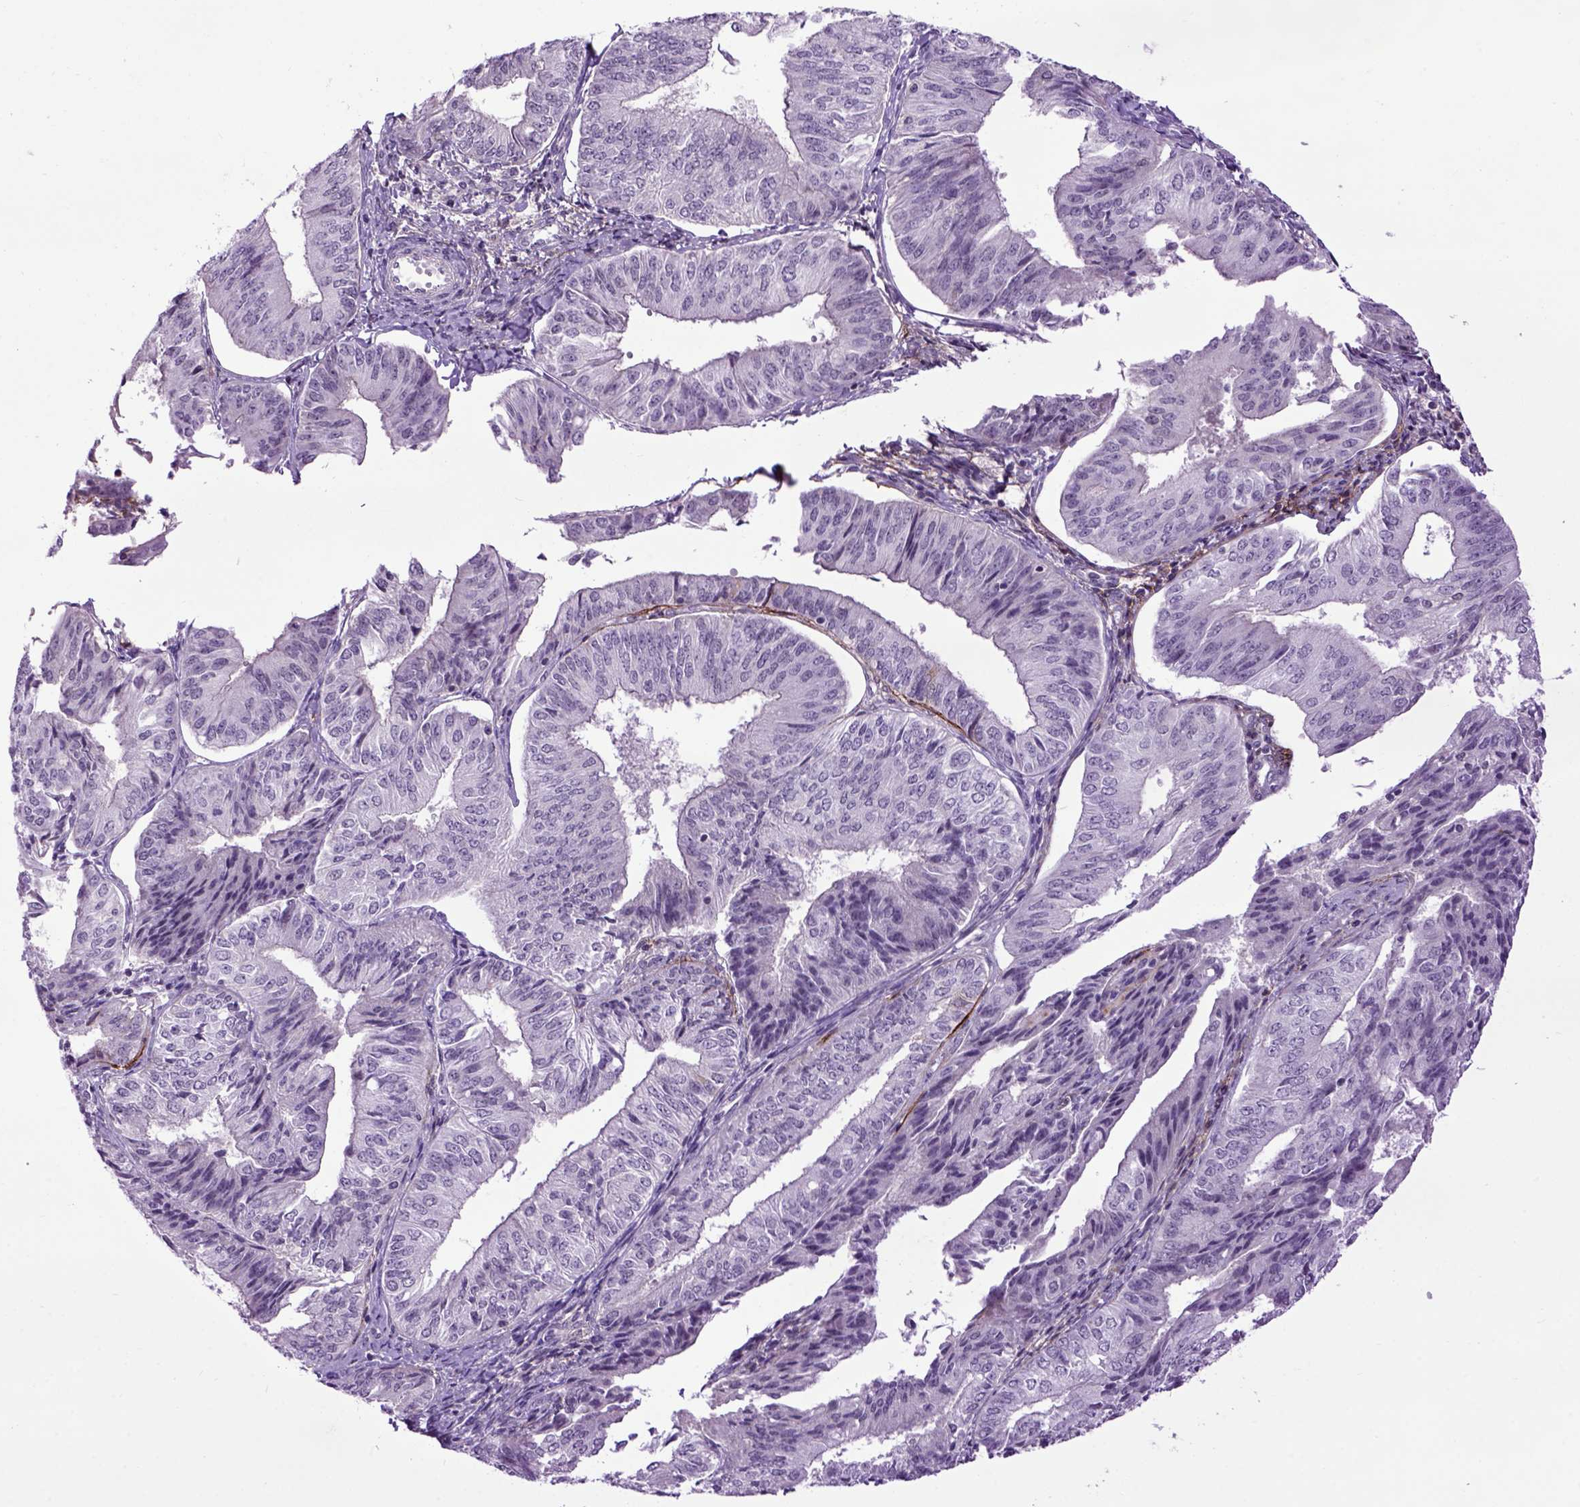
{"staining": {"intensity": "negative", "quantity": "none", "location": "none"}, "tissue": "endometrial cancer", "cell_type": "Tumor cells", "image_type": "cancer", "snomed": [{"axis": "morphology", "description": "Adenocarcinoma, NOS"}, {"axis": "topography", "description": "Endometrium"}], "caption": "Immunohistochemistry of endometrial cancer displays no positivity in tumor cells.", "gene": "EMILIN3", "patient": {"sex": "female", "age": 58}}